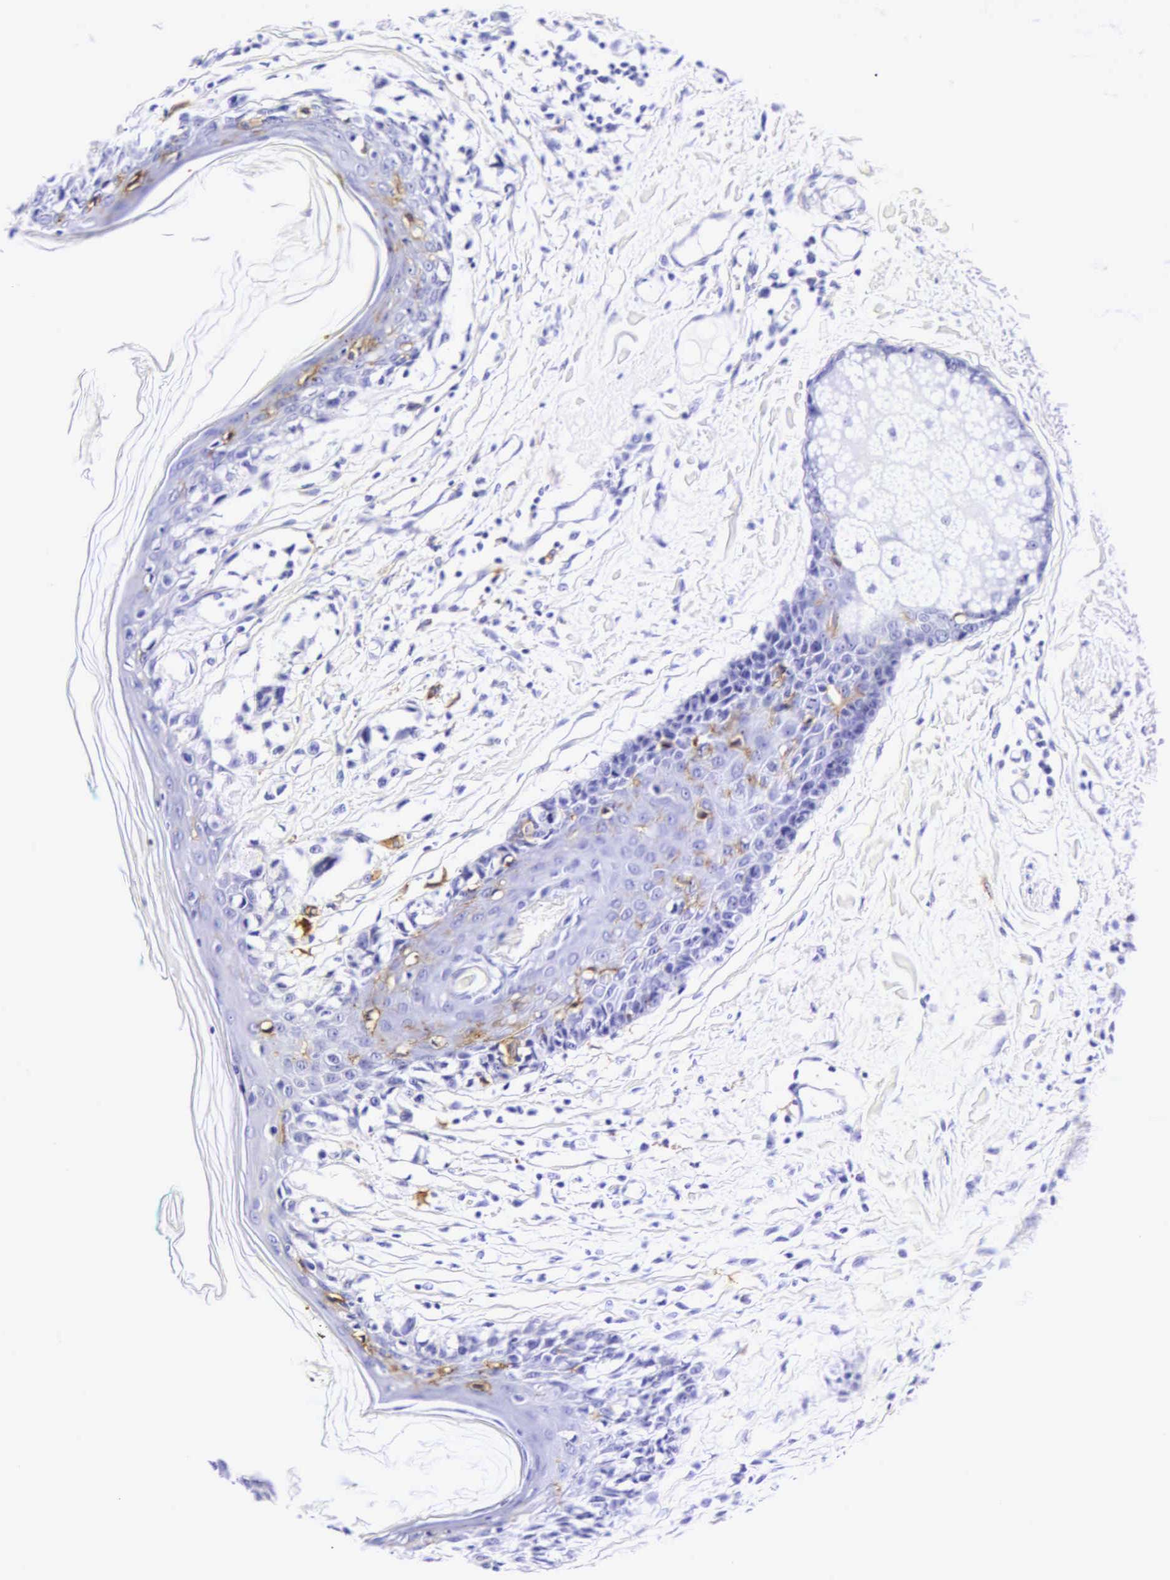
{"staining": {"intensity": "weak", "quantity": "<25%", "location": "cytoplasmic/membranous"}, "tissue": "melanoma", "cell_type": "Tumor cells", "image_type": "cancer", "snomed": [{"axis": "morphology", "description": "Malignant melanoma, NOS"}, {"axis": "topography", "description": "Skin"}], "caption": "DAB (3,3'-diaminobenzidine) immunohistochemical staining of malignant melanoma exhibits no significant staining in tumor cells. Nuclei are stained in blue.", "gene": "CD1A", "patient": {"sex": "male", "age": 80}}